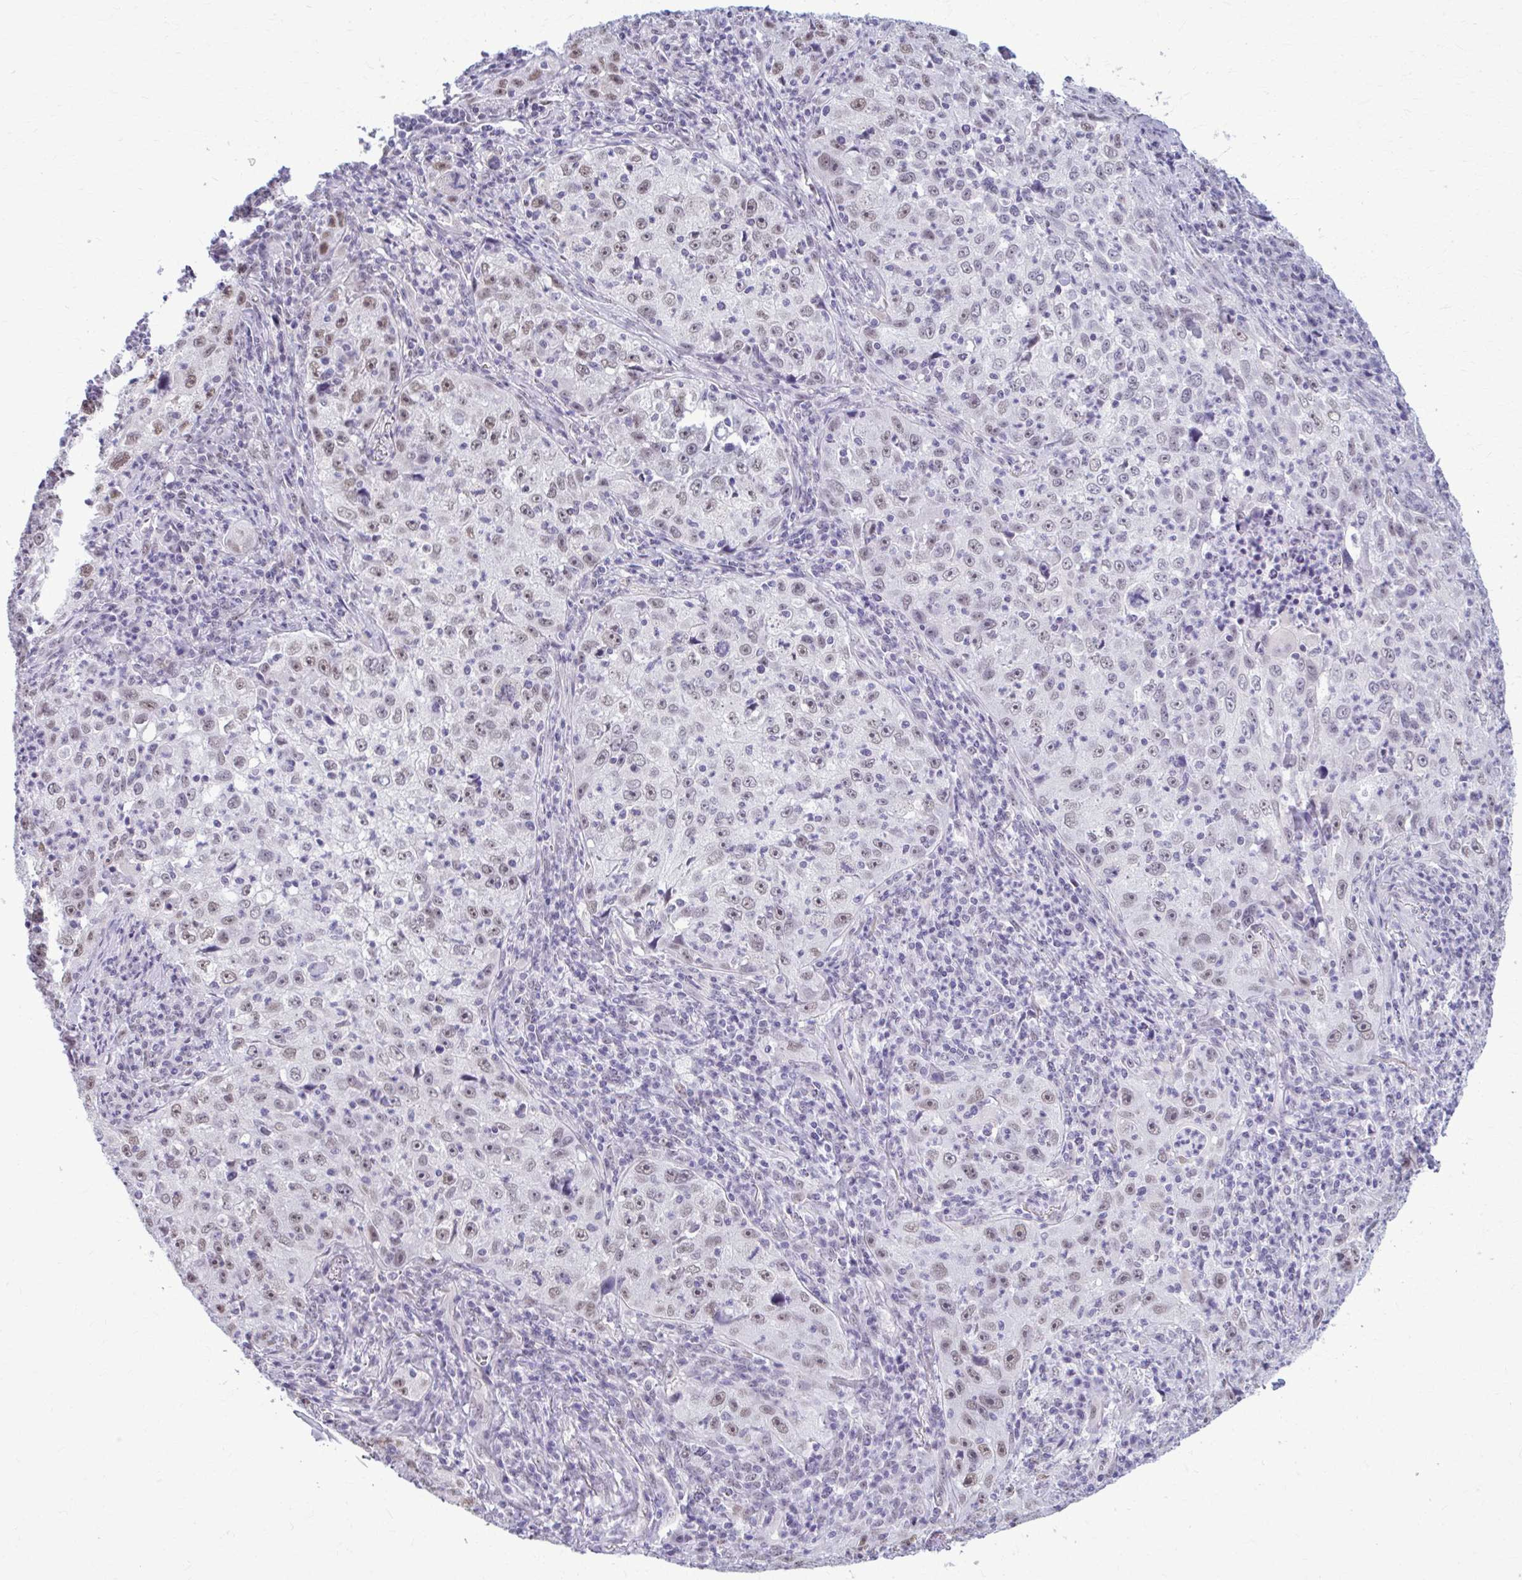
{"staining": {"intensity": "weak", "quantity": "<25%", "location": "nuclear"}, "tissue": "lung cancer", "cell_type": "Tumor cells", "image_type": "cancer", "snomed": [{"axis": "morphology", "description": "Squamous cell carcinoma, NOS"}, {"axis": "topography", "description": "Lung"}], "caption": "This is a micrograph of immunohistochemistry (IHC) staining of squamous cell carcinoma (lung), which shows no staining in tumor cells.", "gene": "NUMBL", "patient": {"sex": "male", "age": 71}}